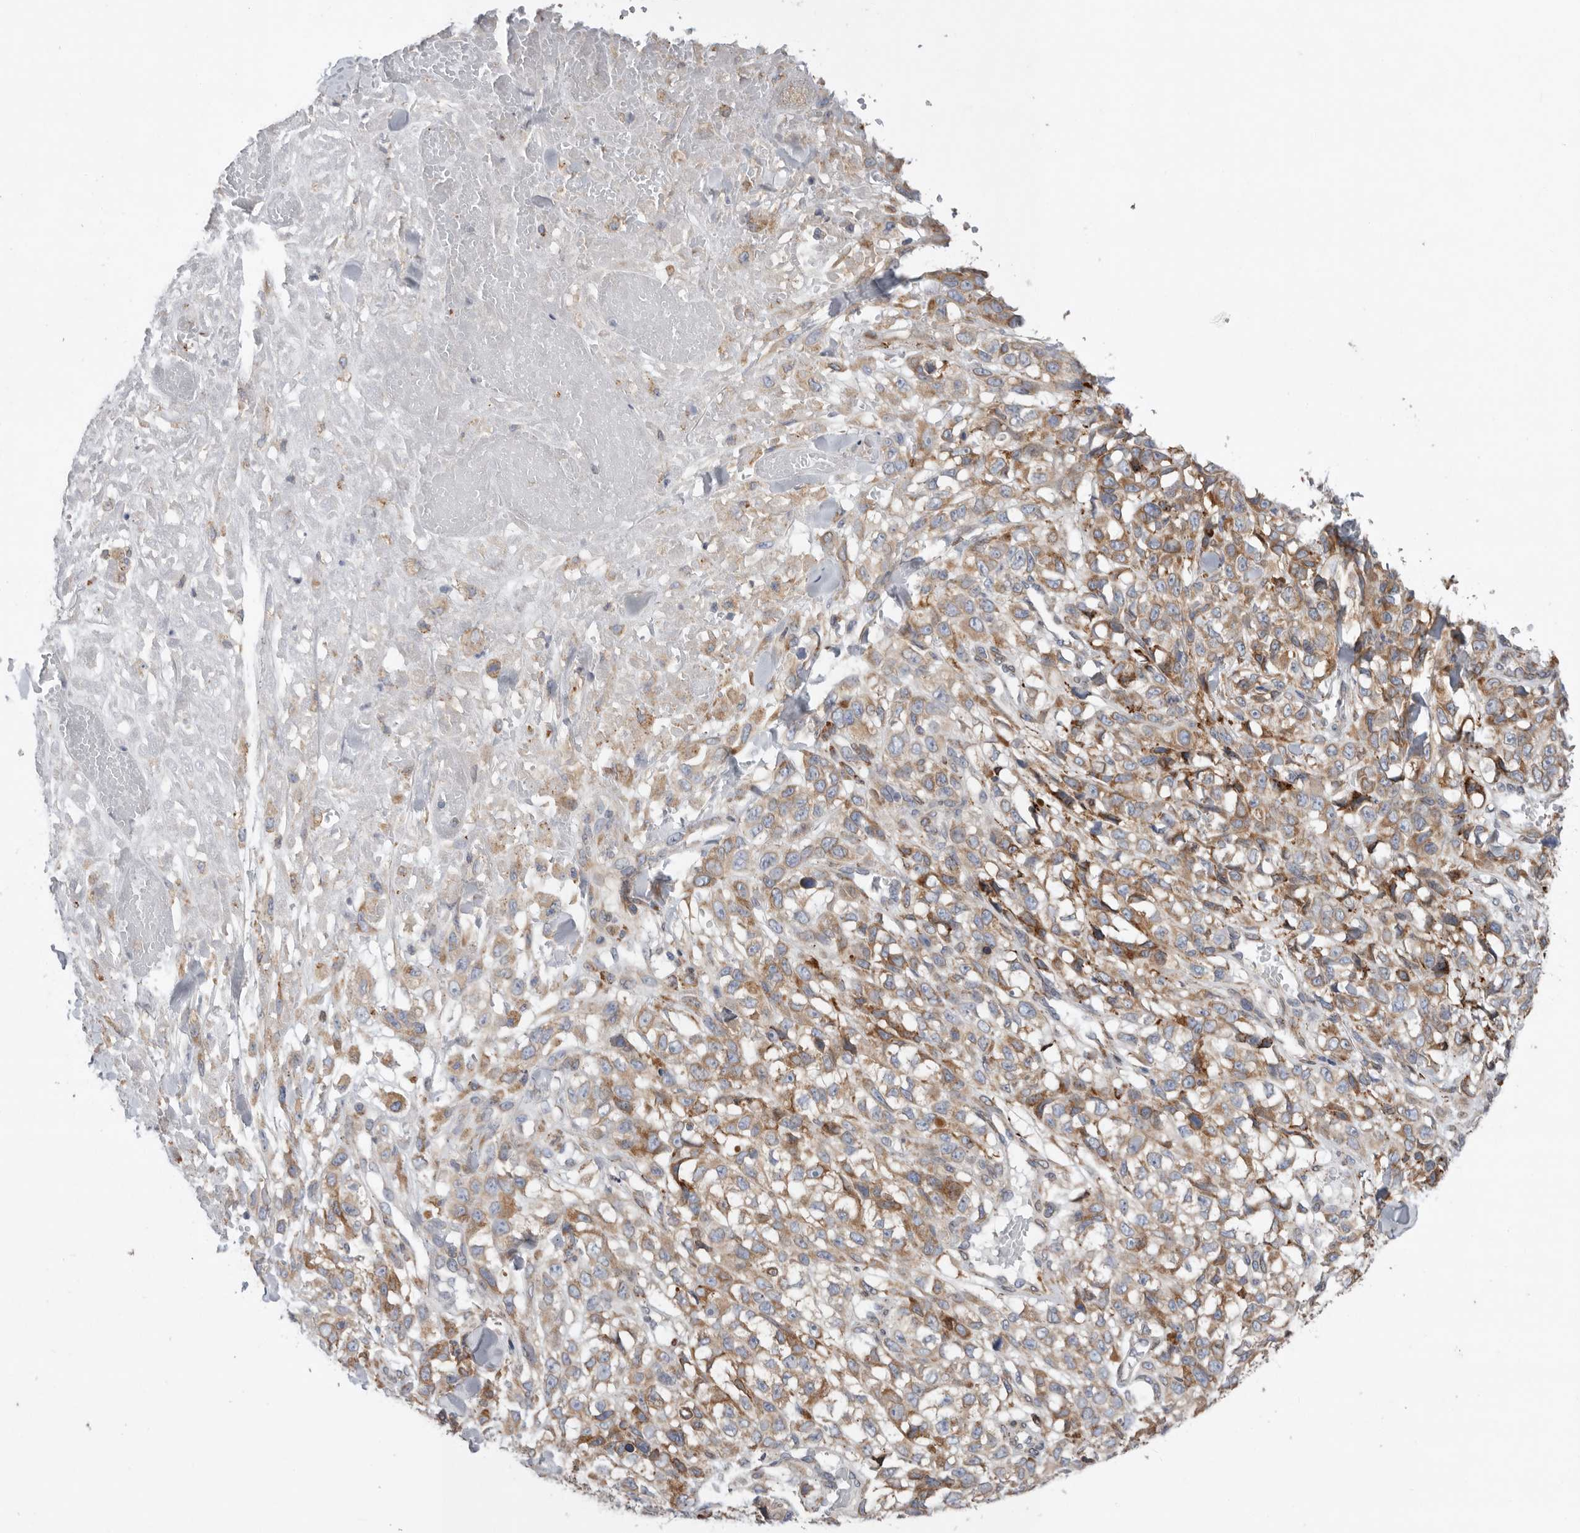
{"staining": {"intensity": "weak", "quantity": ">75%", "location": "cytoplasmic/membranous"}, "tissue": "melanoma", "cell_type": "Tumor cells", "image_type": "cancer", "snomed": [{"axis": "morphology", "description": "Malignant melanoma, Metastatic site"}, {"axis": "topography", "description": "Skin"}], "caption": "Melanoma tissue reveals weak cytoplasmic/membranous staining in about >75% of tumor cells, visualized by immunohistochemistry.", "gene": "GANAB", "patient": {"sex": "female", "age": 72}}